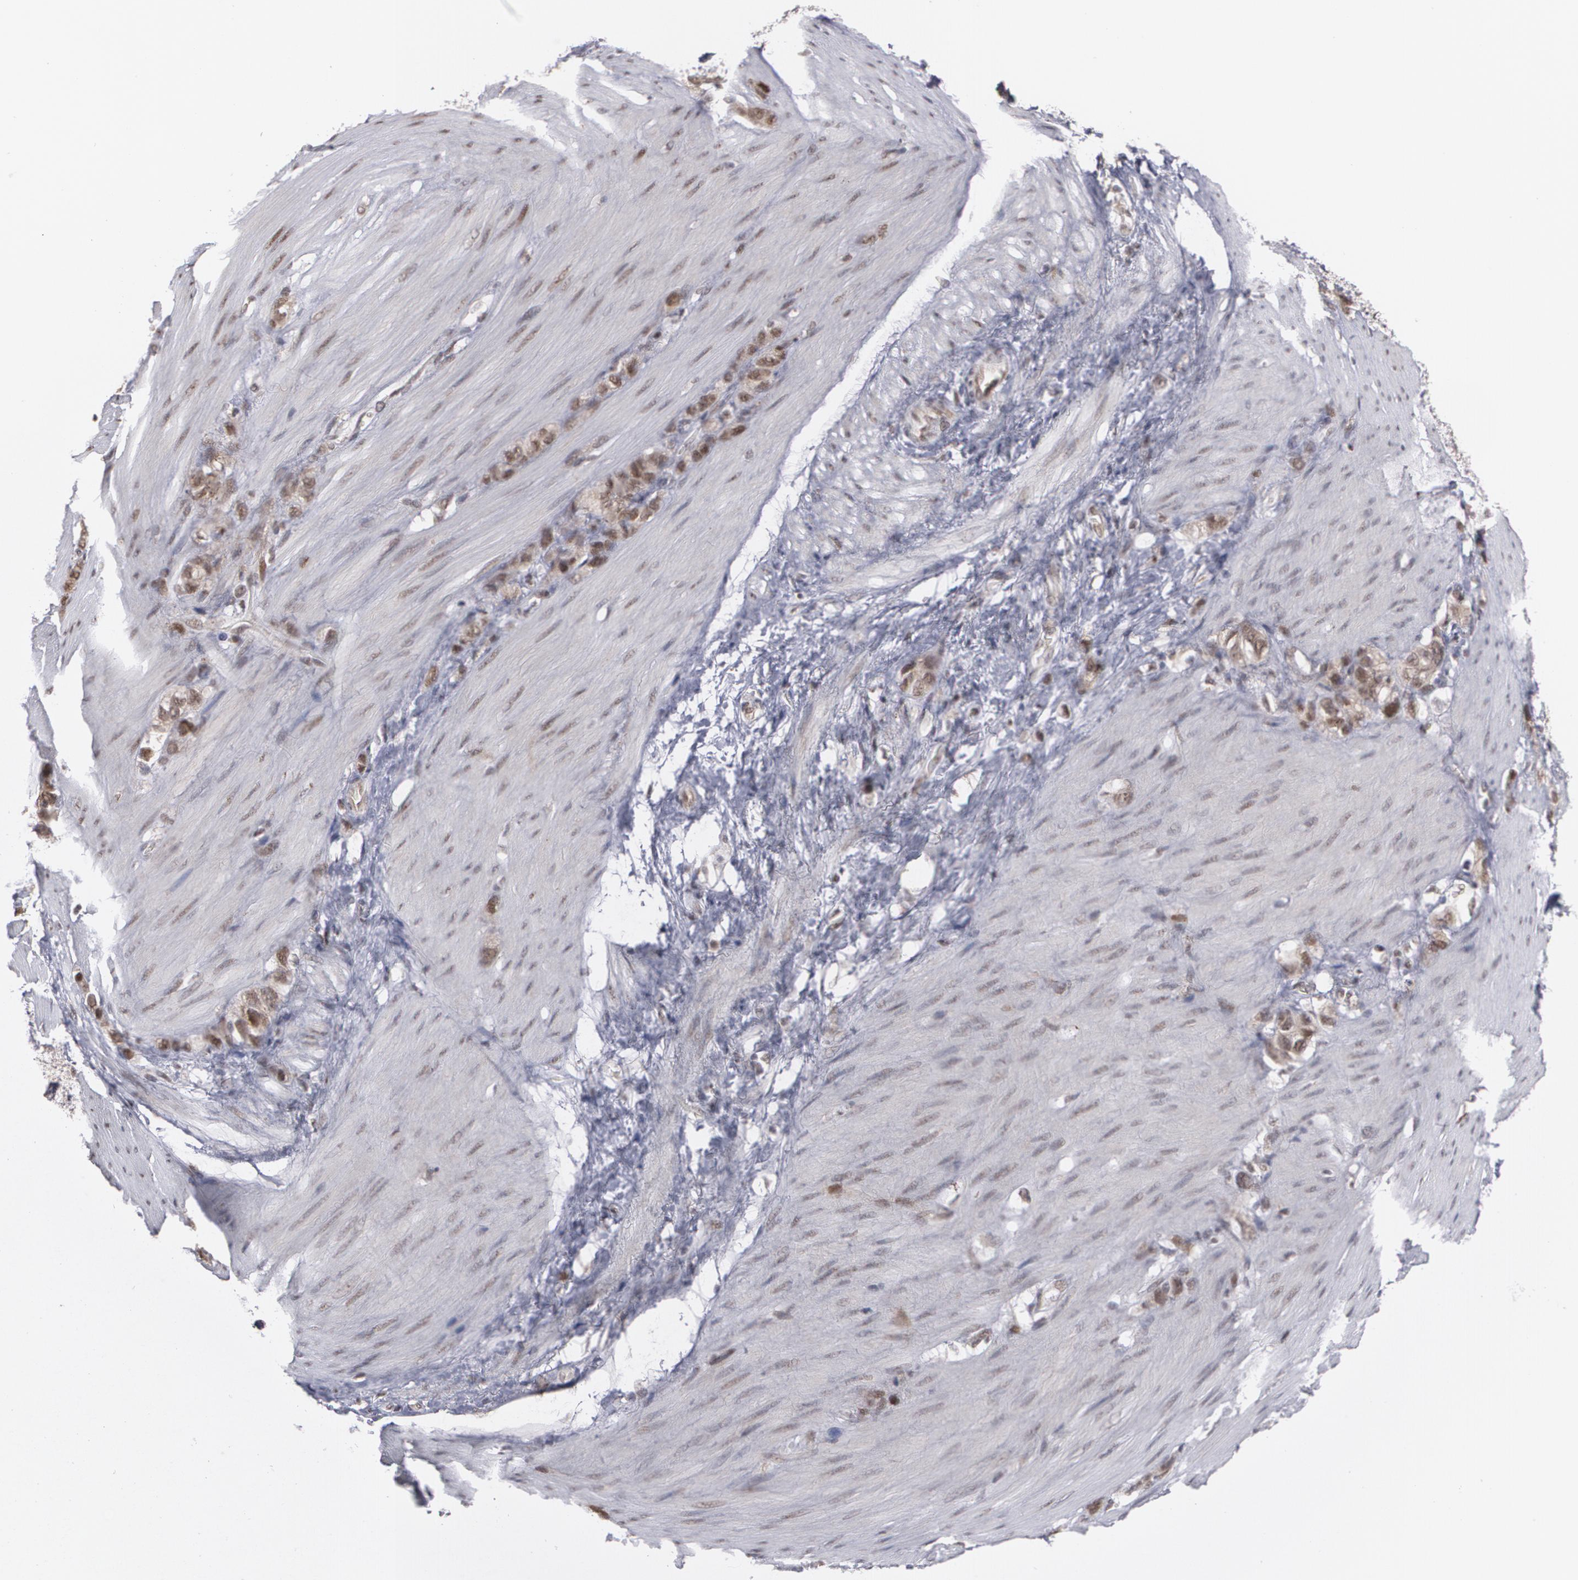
{"staining": {"intensity": "moderate", "quantity": ">75%", "location": "nuclear"}, "tissue": "stomach cancer", "cell_type": "Tumor cells", "image_type": "cancer", "snomed": [{"axis": "morphology", "description": "Normal tissue, NOS"}, {"axis": "morphology", "description": "Adenocarcinoma, NOS"}, {"axis": "morphology", "description": "Adenocarcinoma, High grade"}, {"axis": "topography", "description": "Stomach, upper"}, {"axis": "topography", "description": "Stomach"}], "caption": "Immunohistochemistry (IHC) of human stomach high-grade adenocarcinoma demonstrates medium levels of moderate nuclear positivity in approximately >75% of tumor cells.", "gene": "ZNF75A", "patient": {"sex": "female", "age": 65}}